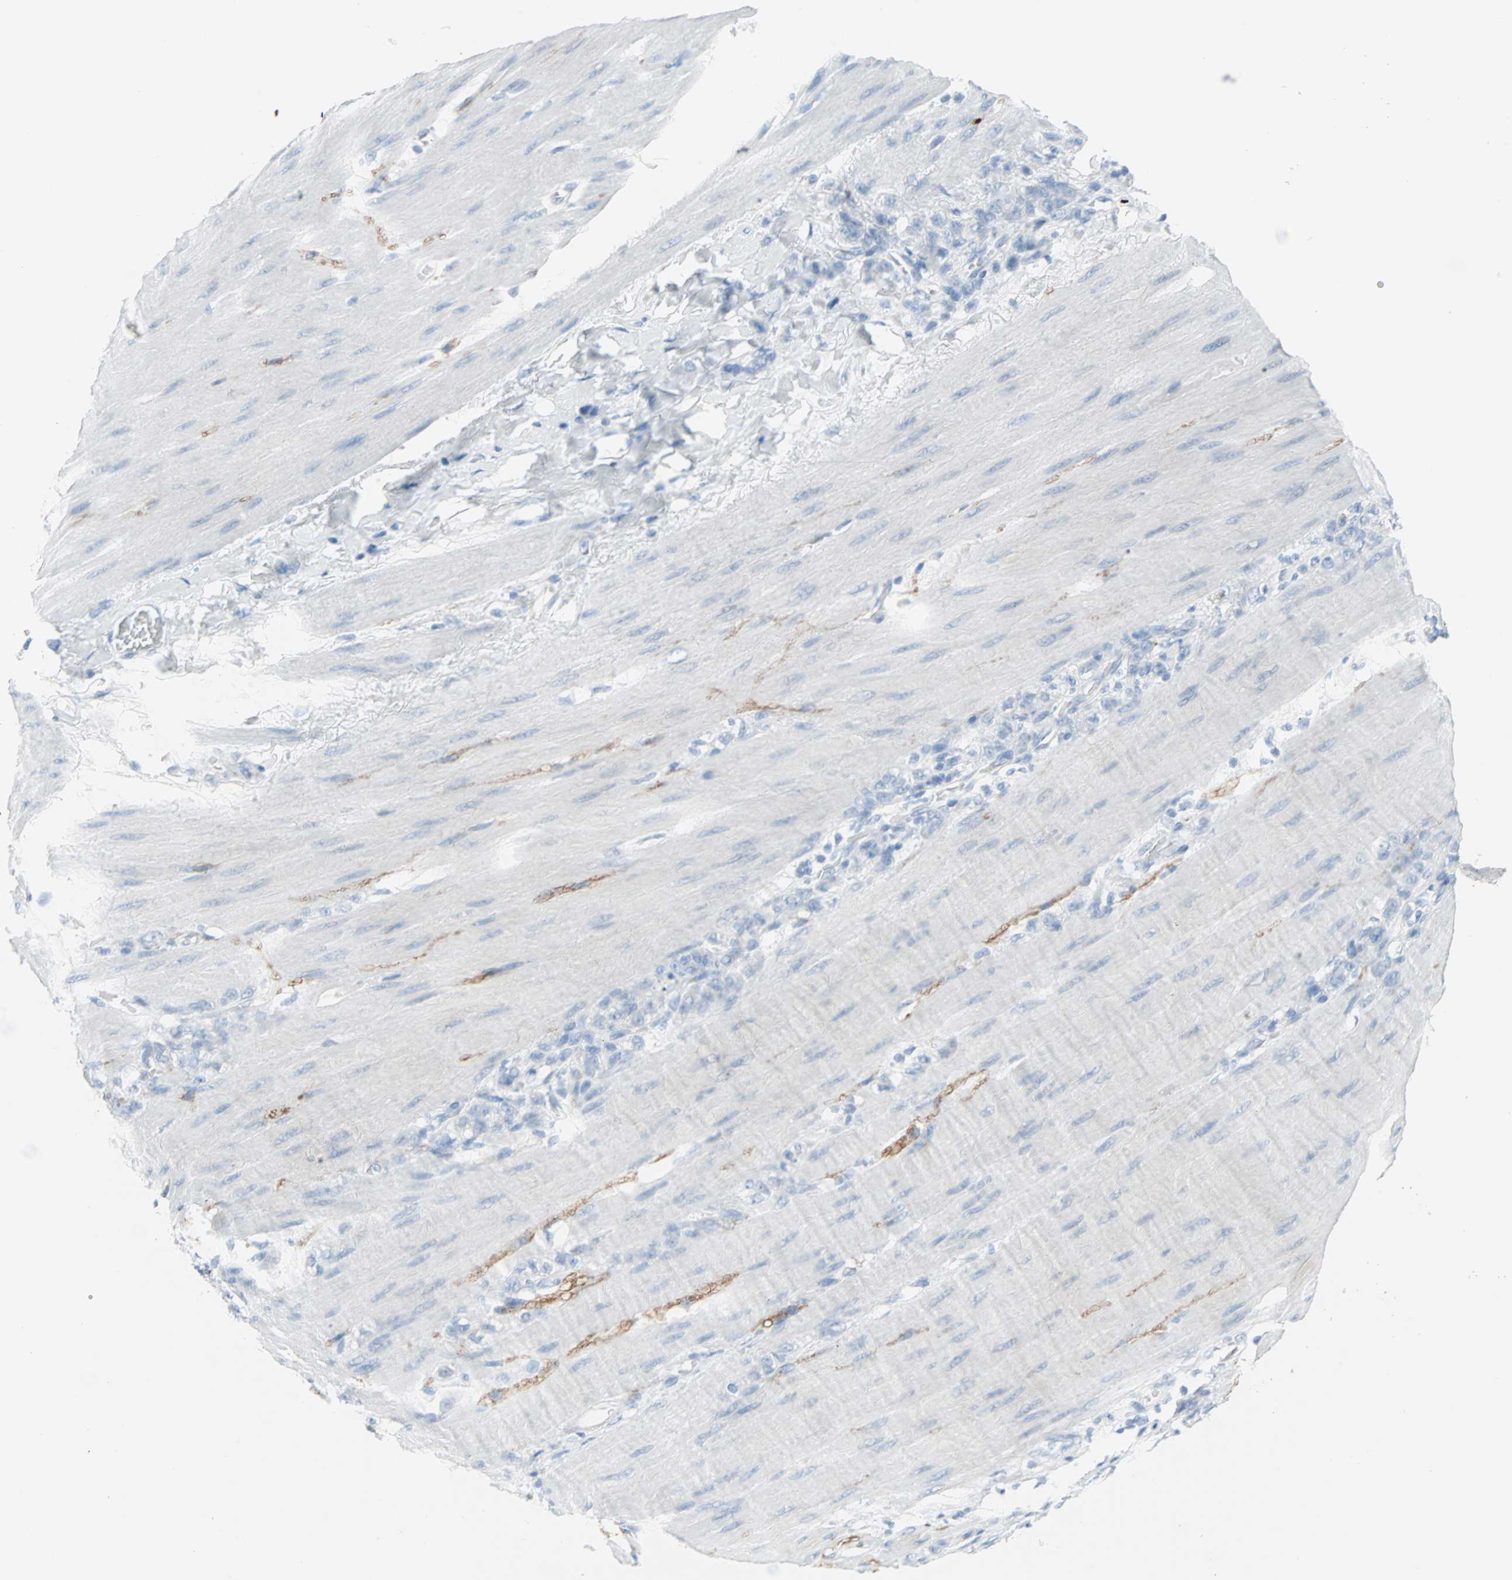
{"staining": {"intensity": "negative", "quantity": "none", "location": "none"}, "tissue": "stomach cancer", "cell_type": "Tumor cells", "image_type": "cancer", "snomed": [{"axis": "morphology", "description": "Adenocarcinoma, NOS"}, {"axis": "topography", "description": "Stomach"}], "caption": "Tumor cells show no significant expression in stomach adenocarcinoma.", "gene": "STX1A", "patient": {"sex": "male", "age": 82}}